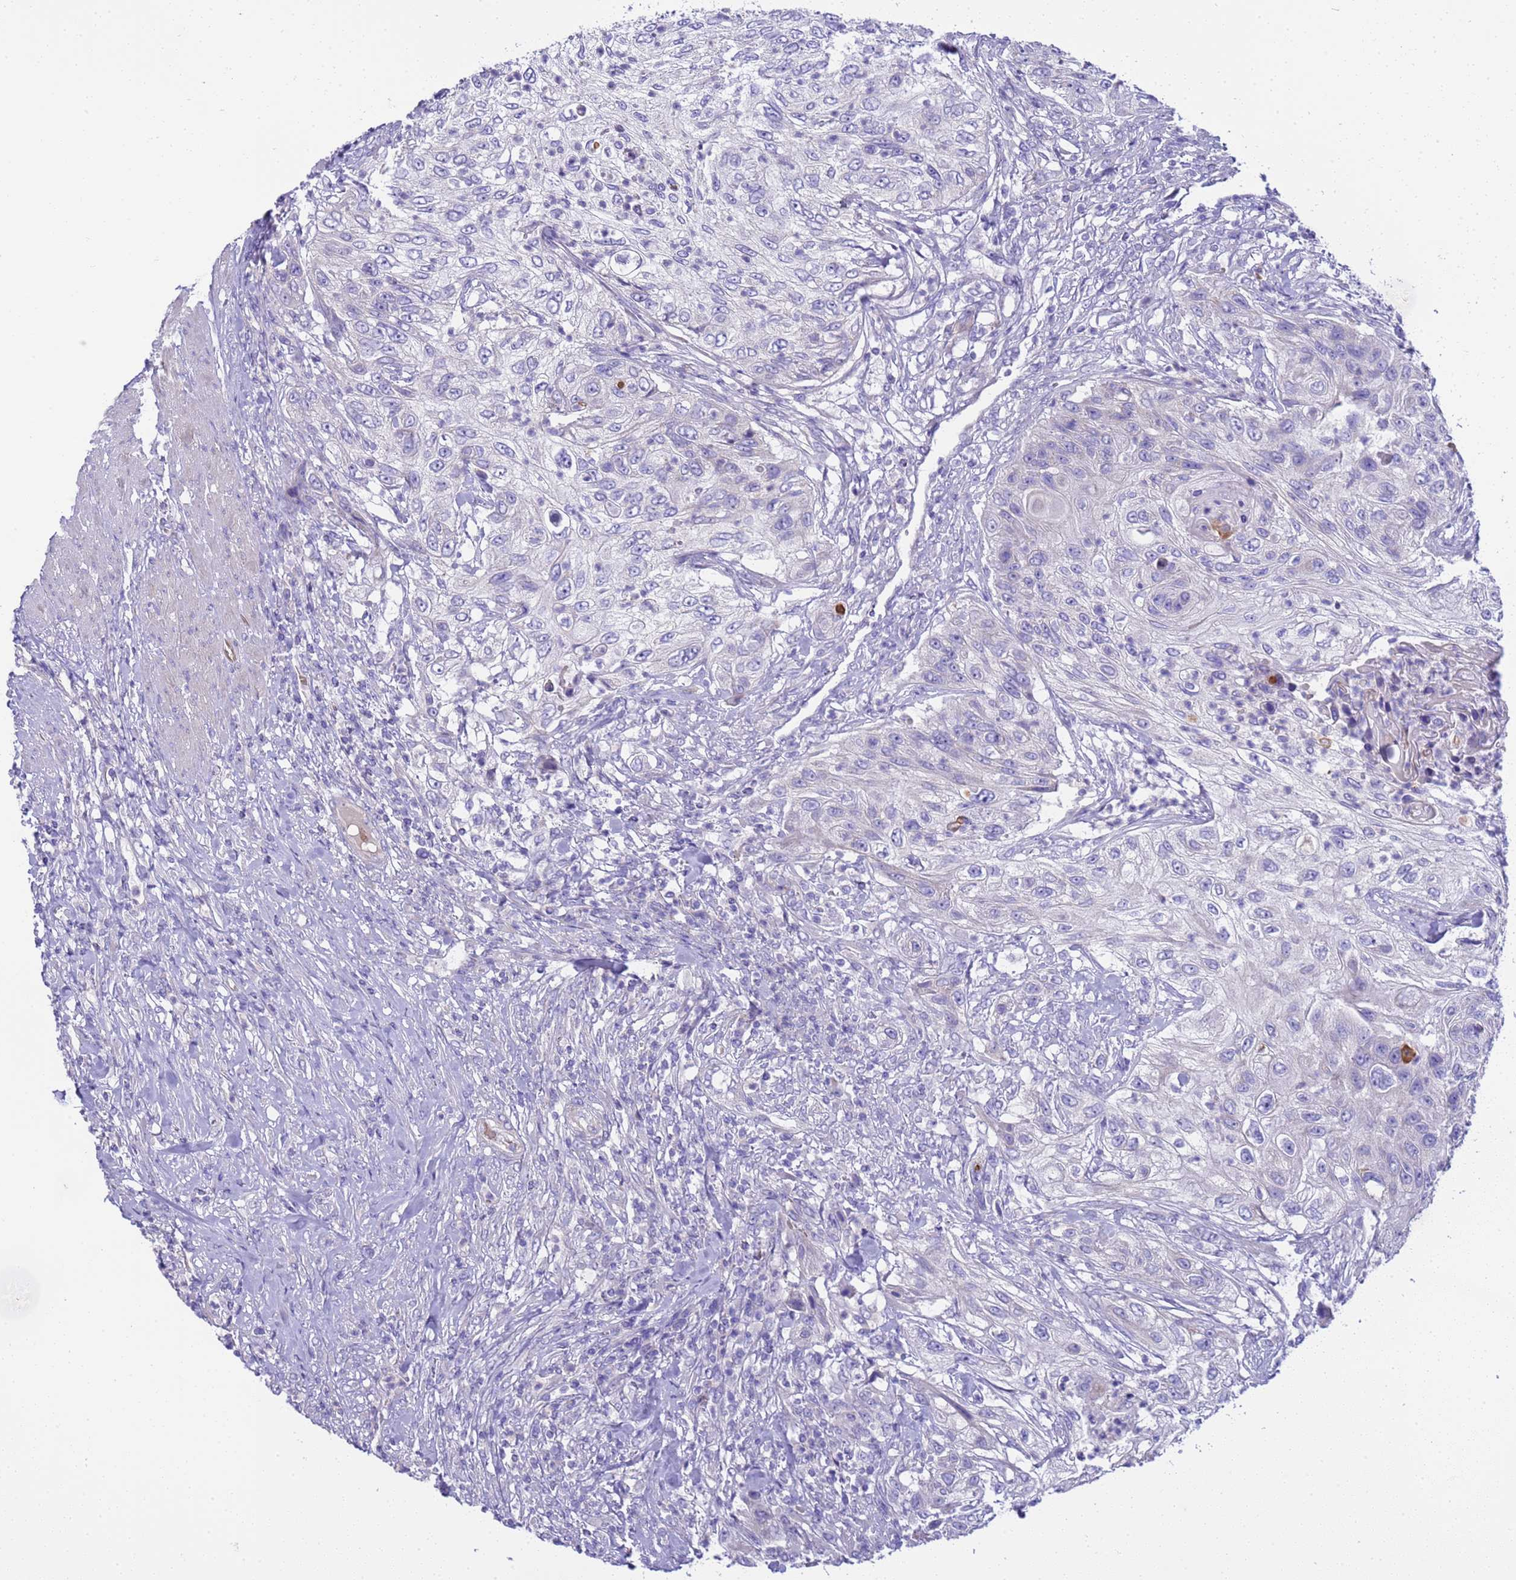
{"staining": {"intensity": "negative", "quantity": "none", "location": "none"}, "tissue": "urothelial cancer", "cell_type": "Tumor cells", "image_type": "cancer", "snomed": [{"axis": "morphology", "description": "Urothelial carcinoma, High grade"}, {"axis": "topography", "description": "Urinary bladder"}], "caption": "High power microscopy histopathology image of an IHC photomicrograph of urothelial cancer, revealing no significant expression in tumor cells.", "gene": "RIPPLY2", "patient": {"sex": "female", "age": 60}}